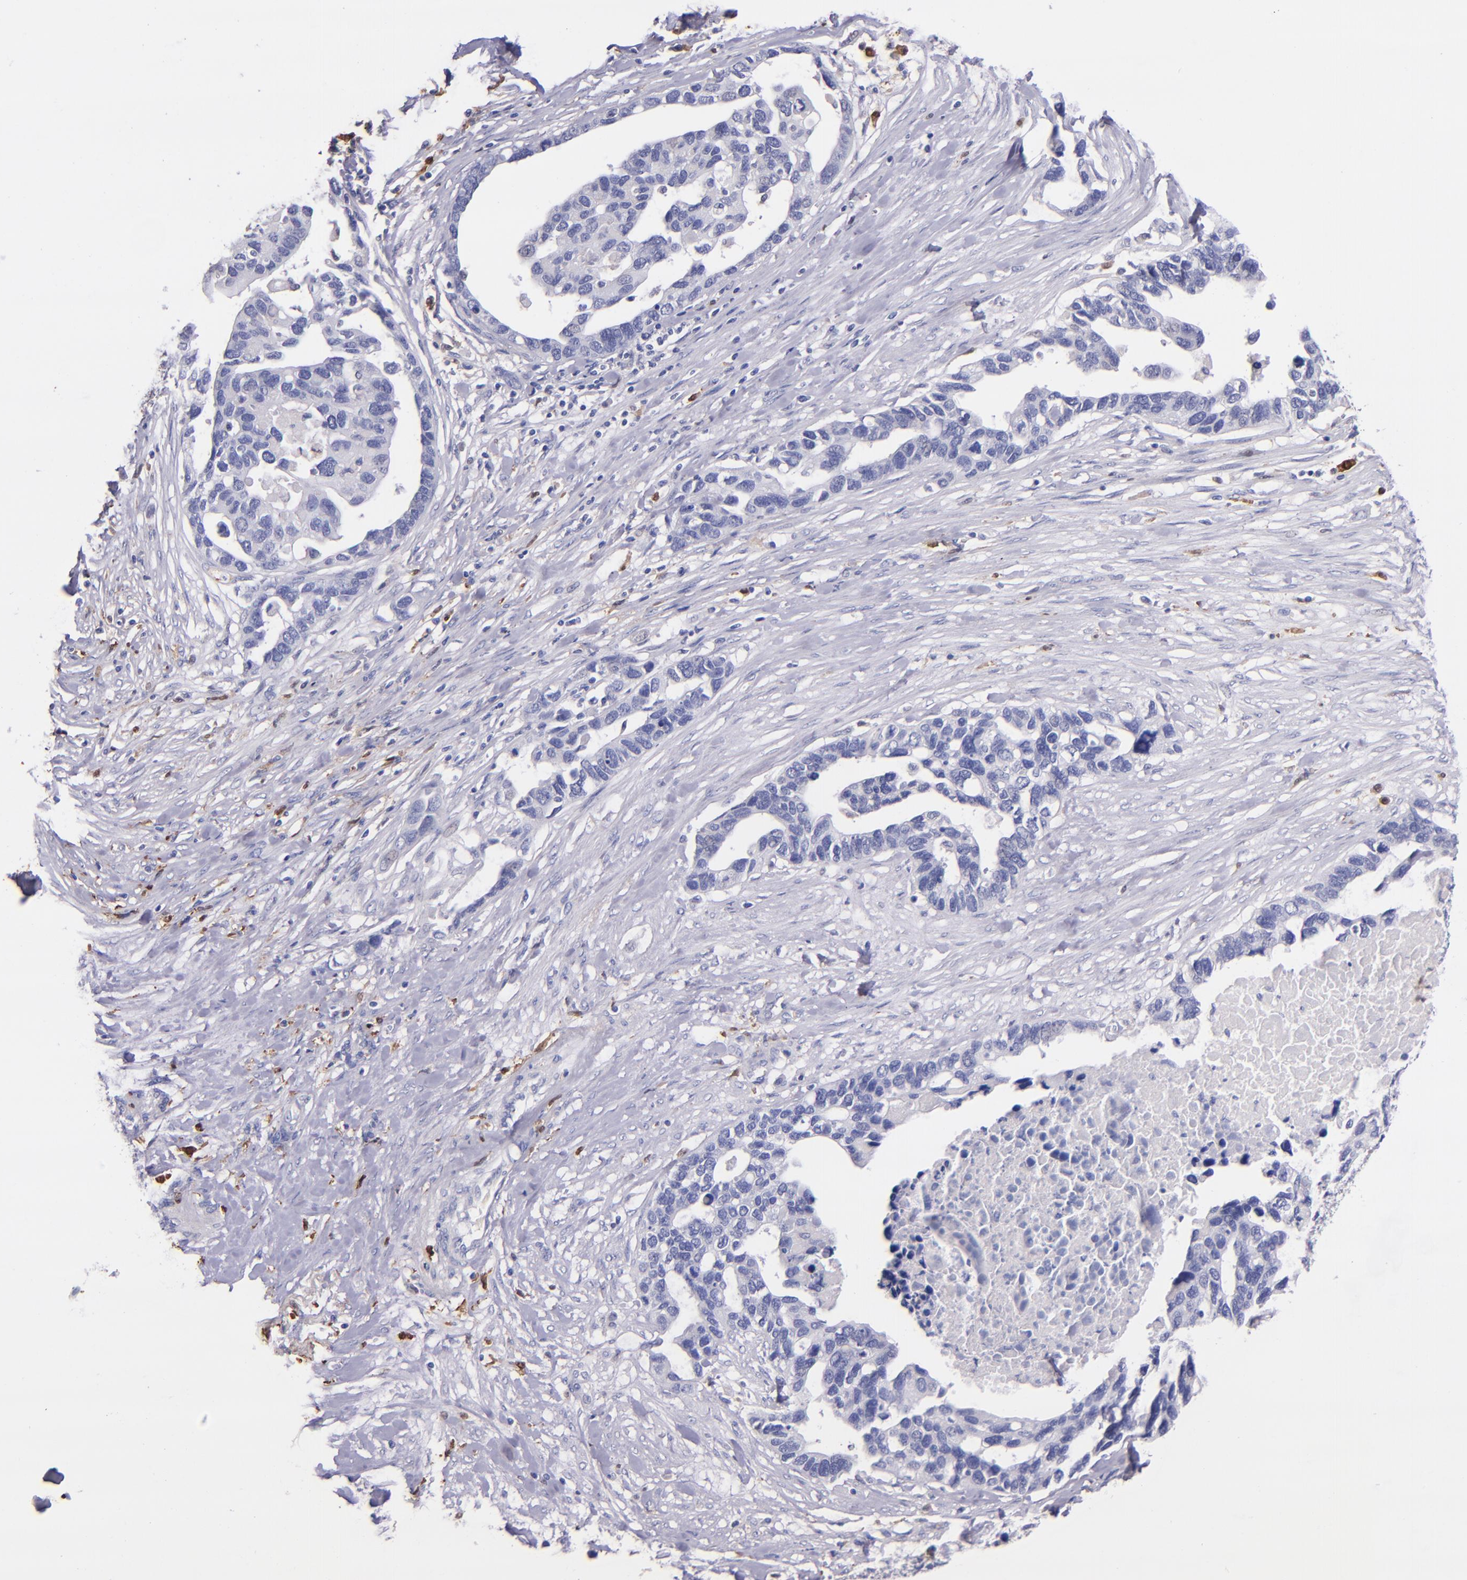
{"staining": {"intensity": "negative", "quantity": "none", "location": "none"}, "tissue": "ovarian cancer", "cell_type": "Tumor cells", "image_type": "cancer", "snomed": [{"axis": "morphology", "description": "Cystadenocarcinoma, serous, NOS"}, {"axis": "topography", "description": "Ovary"}], "caption": "Immunohistochemistry of serous cystadenocarcinoma (ovarian) displays no positivity in tumor cells.", "gene": "F13A1", "patient": {"sex": "female", "age": 54}}